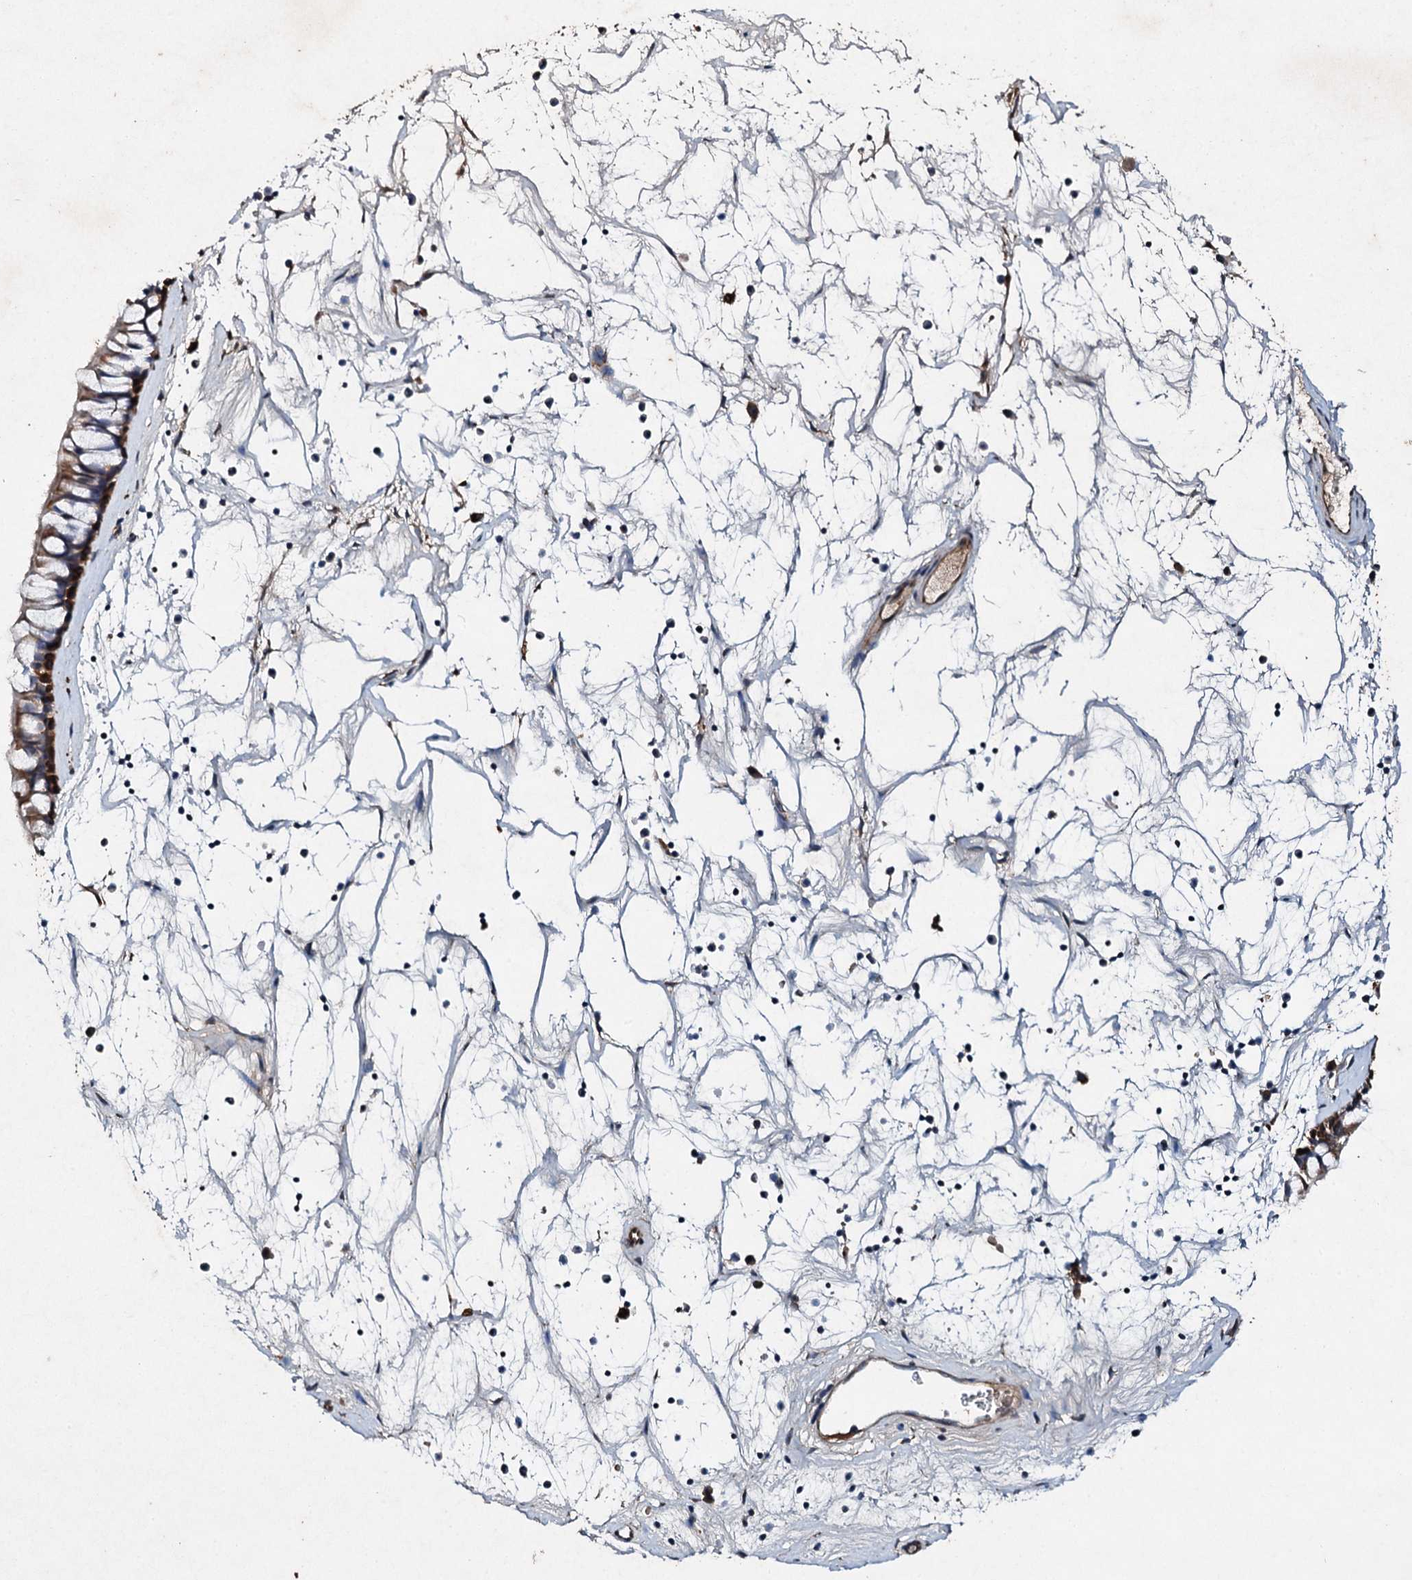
{"staining": {"intensity": "strong", "quantity": ">75%", "location": "cytoplasmic/membranous"}, "tissue": "nasopharynx", "cell_type": "Respiratory epithelial cells", "image_type": "normal", "snomed": [{"axis": "morphology", "description": "Normal tissue, NOS"}, {"axis": "topography", "description": "Nasopharynx"}], "caption": "Brown immunohistochemical staining in normal human nasopharynx displays strong cytoplasmic/membranous staining in about >75% of respiratory epithelial cells. (brown staining indicates protein expression, while blue staining denotes nuclei).", "gene": "ADAMTS10", "patient": {"sex": "male", "age": 64}}